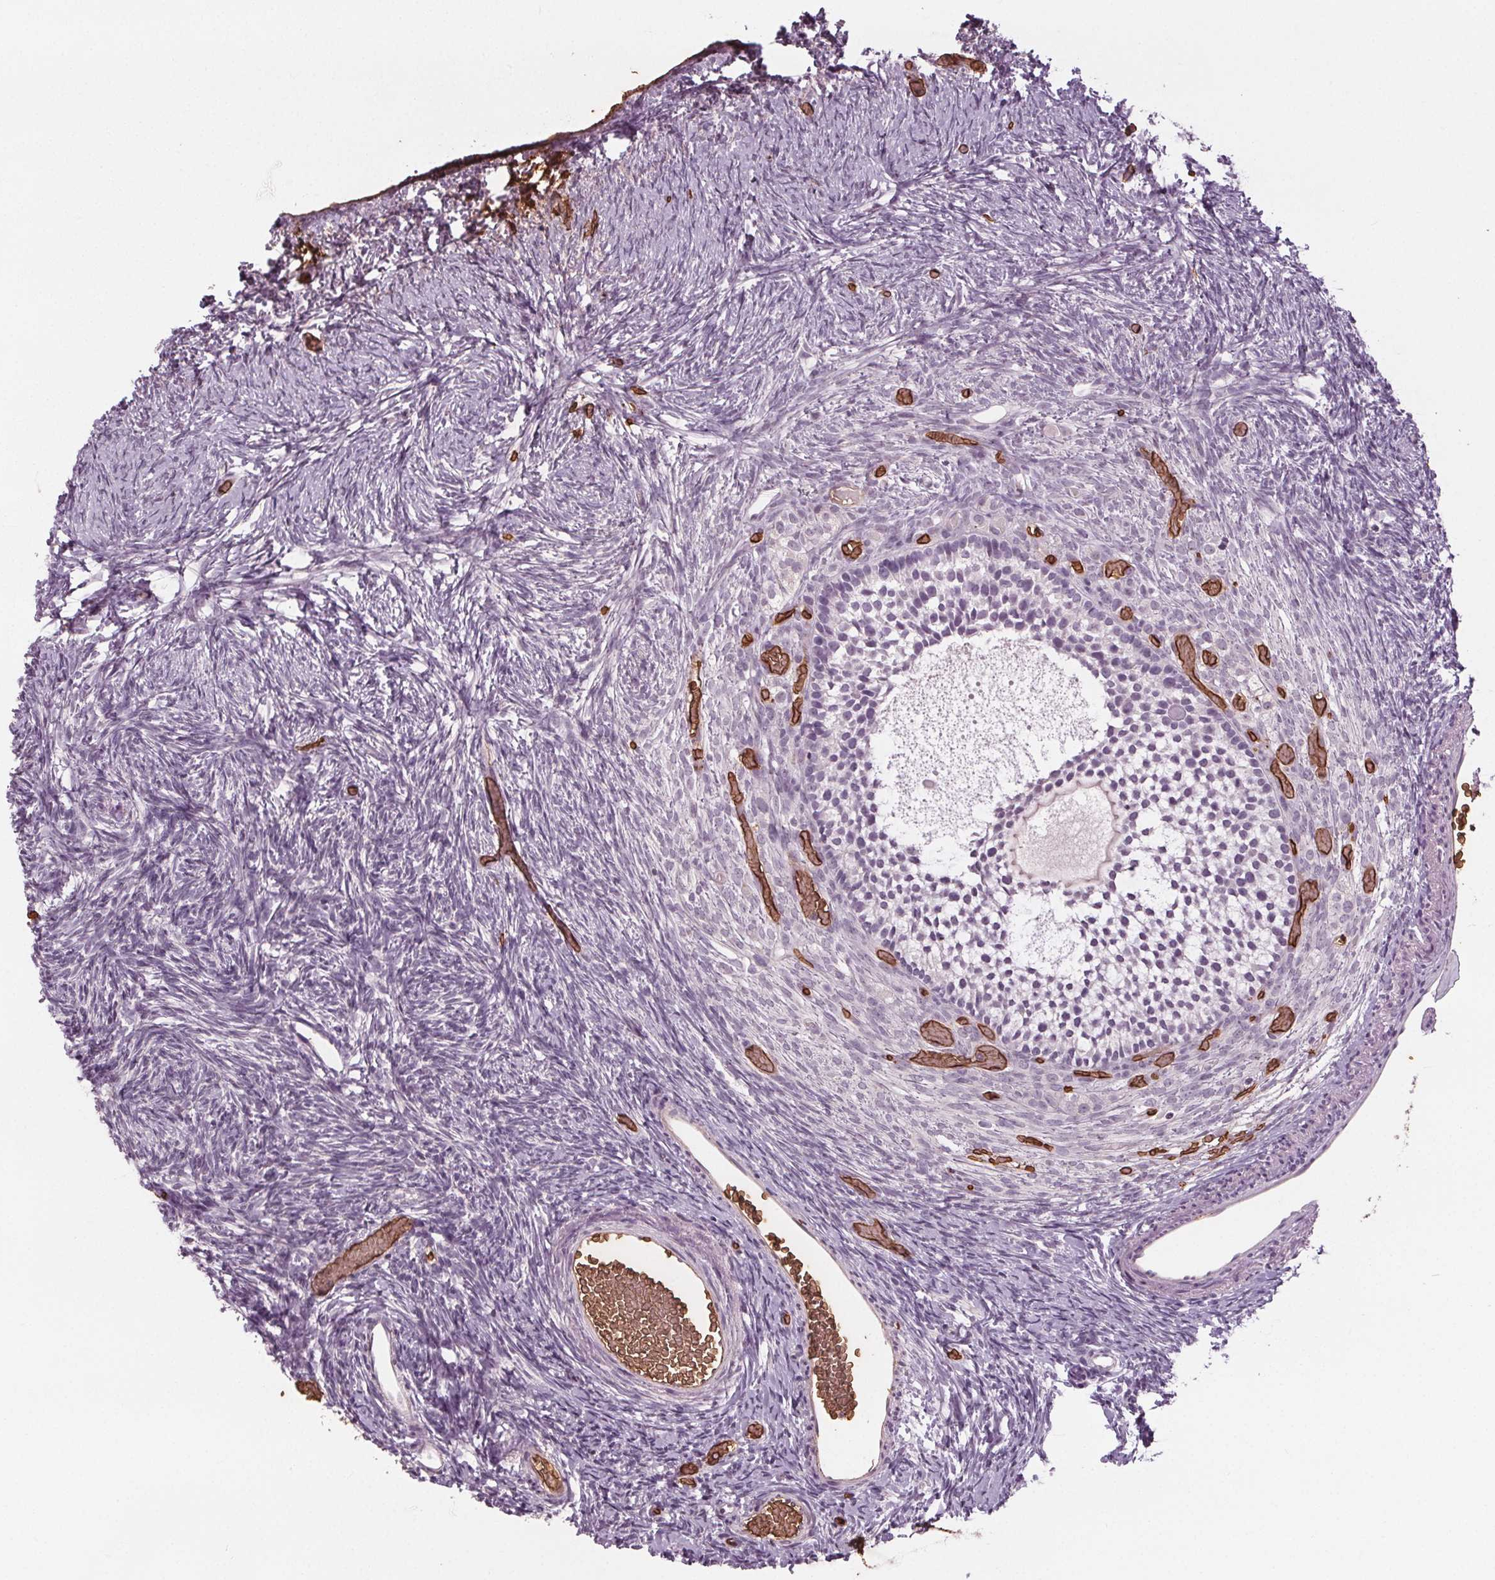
{"staining": {"intensity": "negative", "quantity": "none", "location": "none"}, "tissue": "ovary", "cell_type": "Follicle cells", "image_type": "normal", "snomed": [{"axis": "morphology", "description": "Normal tissue, NOS"}, {"axis": "topography", "description": "Ovary"}], "caption": "This is an immunohistochemistry photomicrograph of normal ovary. There is no expression in follicle cells.", "gene": "SLC4A1", "patient": {"sex": "female", "age": 39}}